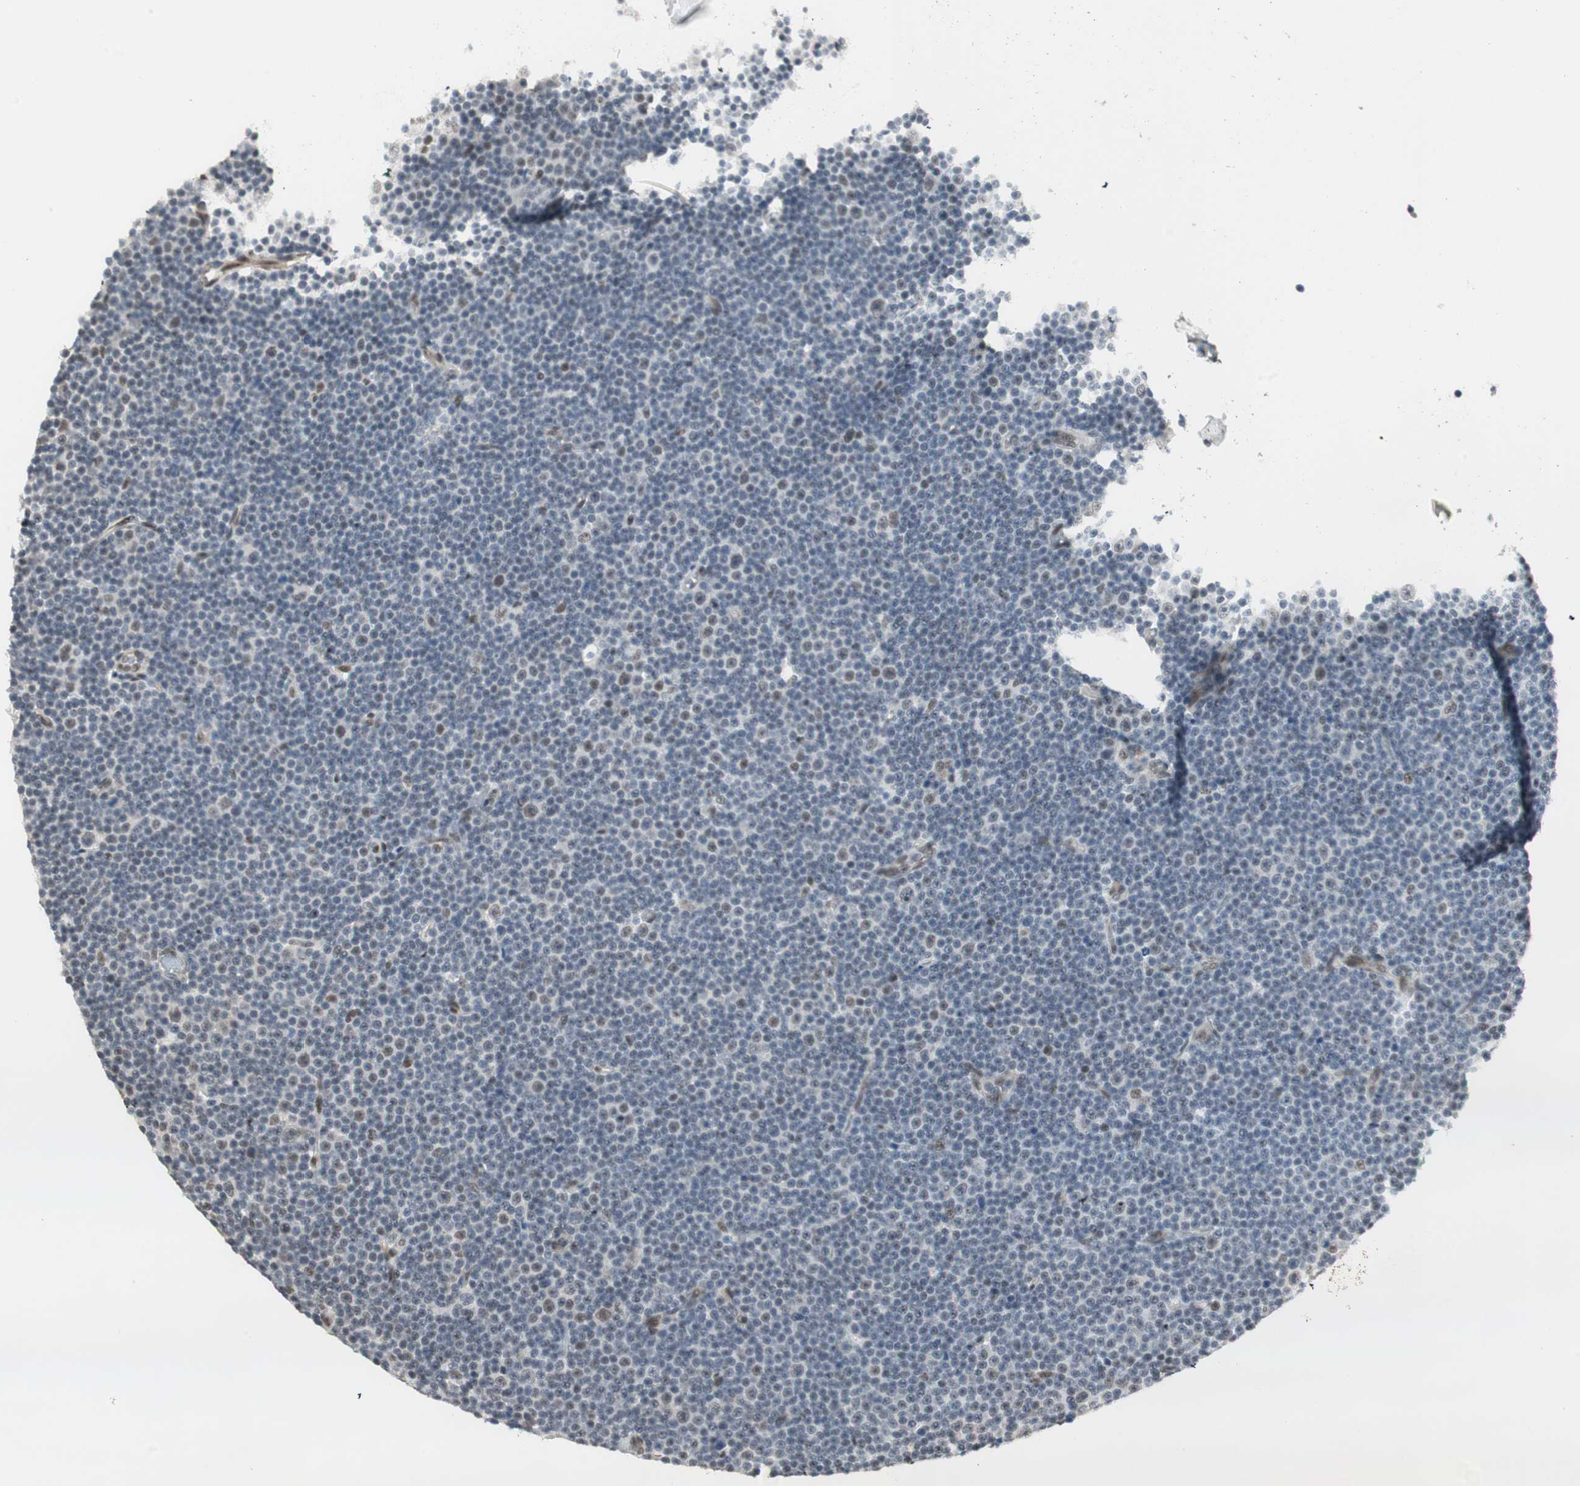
{"staining": {"intensity": "moderate", "quantity": "<25%", "location": "nuclear"}, "tissue": "lymphoma", "cell_type": "Tumor cells", "image_type": "cancer", "snomed": [{"axis": "morphology", "description": "Malignant lymphoma, non-Hodgkin's type, Low grade"}, {"axis": "topography", "description": "Lymph node"}], "caption": "Human lymphoma stained for a protein (brown) exhibits moderate nuclear positive staining in about <25% of tumor cells.", "gene": "ZBTB17", "patient": {"sex": "female", "age": 67}}